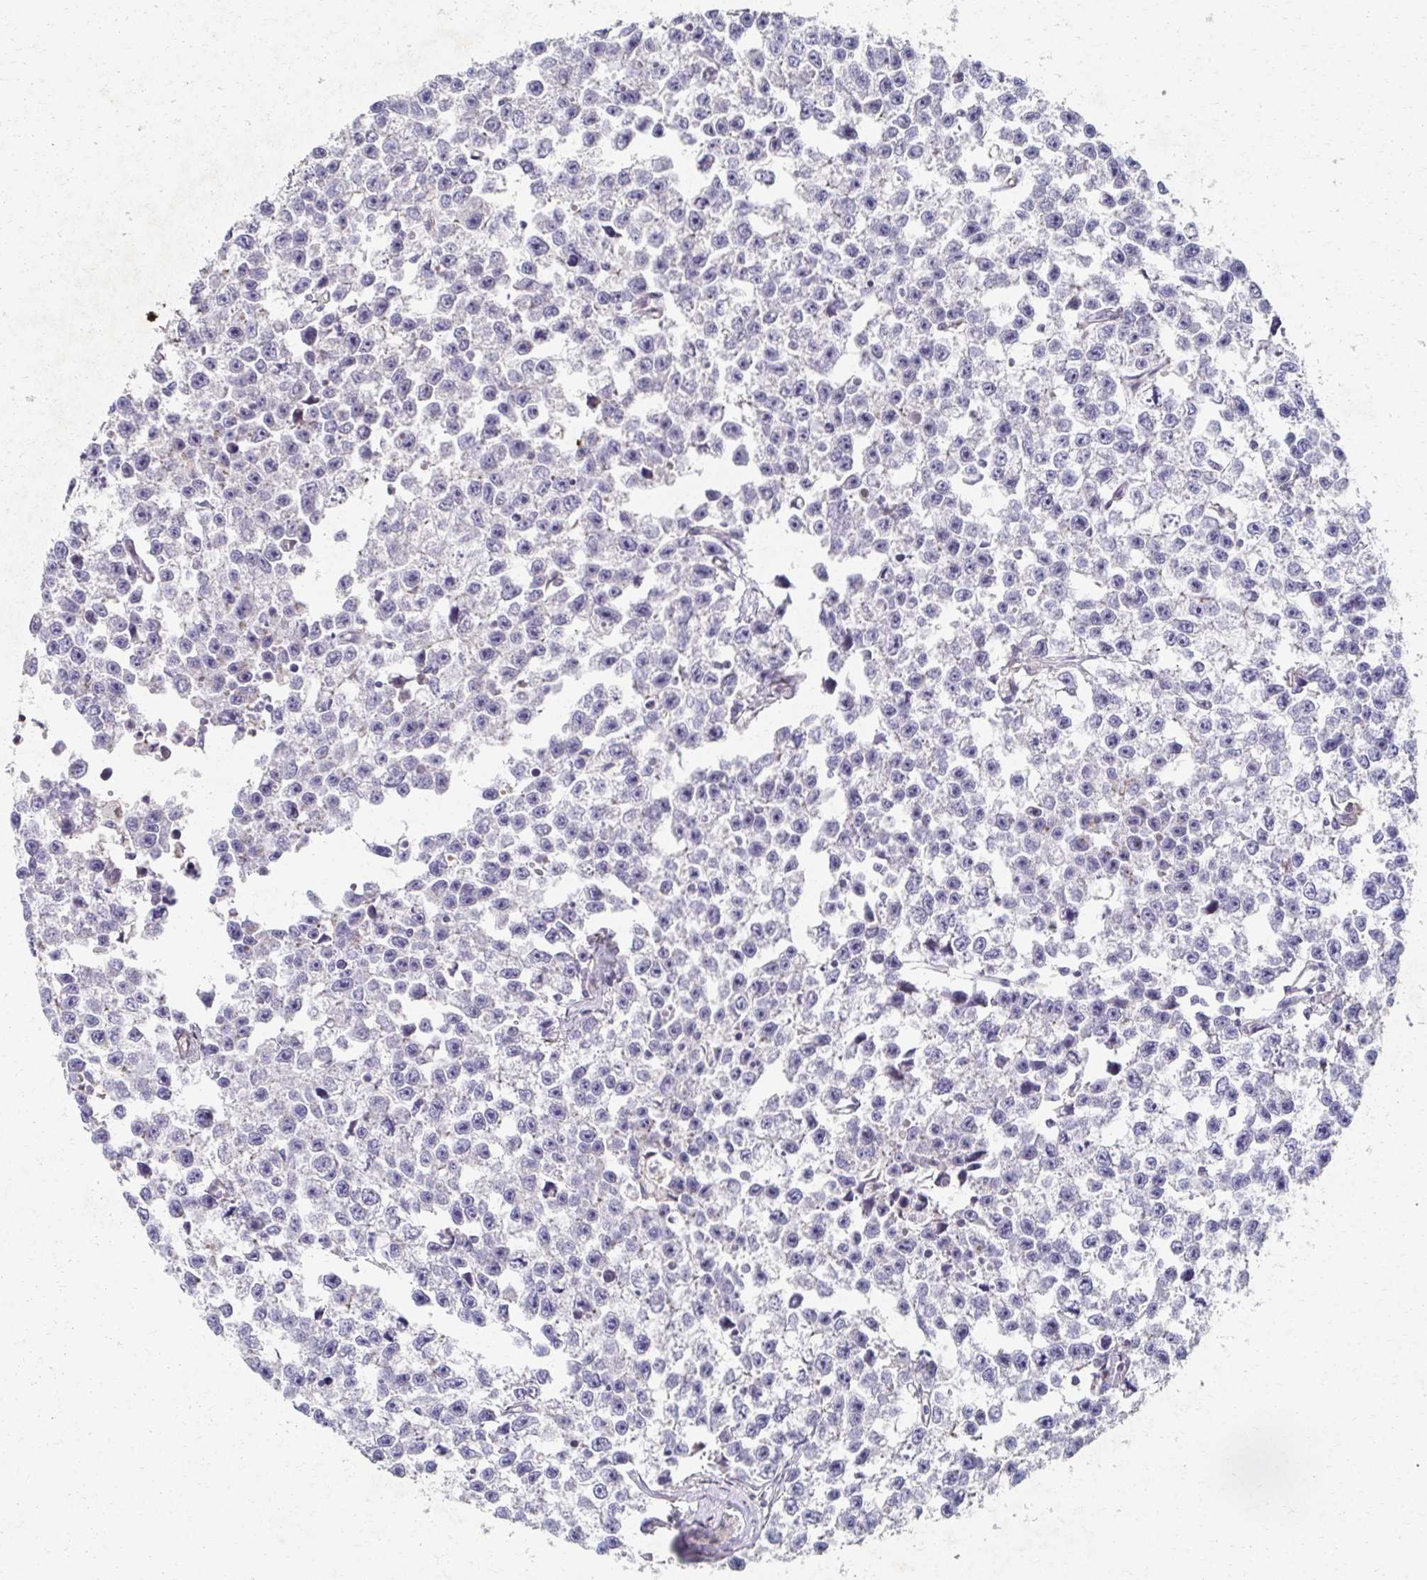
{"staining": {"intensity": "negative", "quantity": "none", "location": "none"}, "tissue": "testis cancer", "cell_type": "Tumor cells", "image_type": "cancer", "snomed": [{"axis": "morphology", "description": "Seminoma, NOS"}, {"axis": "topography", "description": "Testis"}], "caption": "Testis cancer was stained to show a protein in brown. There is no significant expression in tumor cells.", "gene": "EOLA2", "patient": {"sex": "male", "age": 26}}